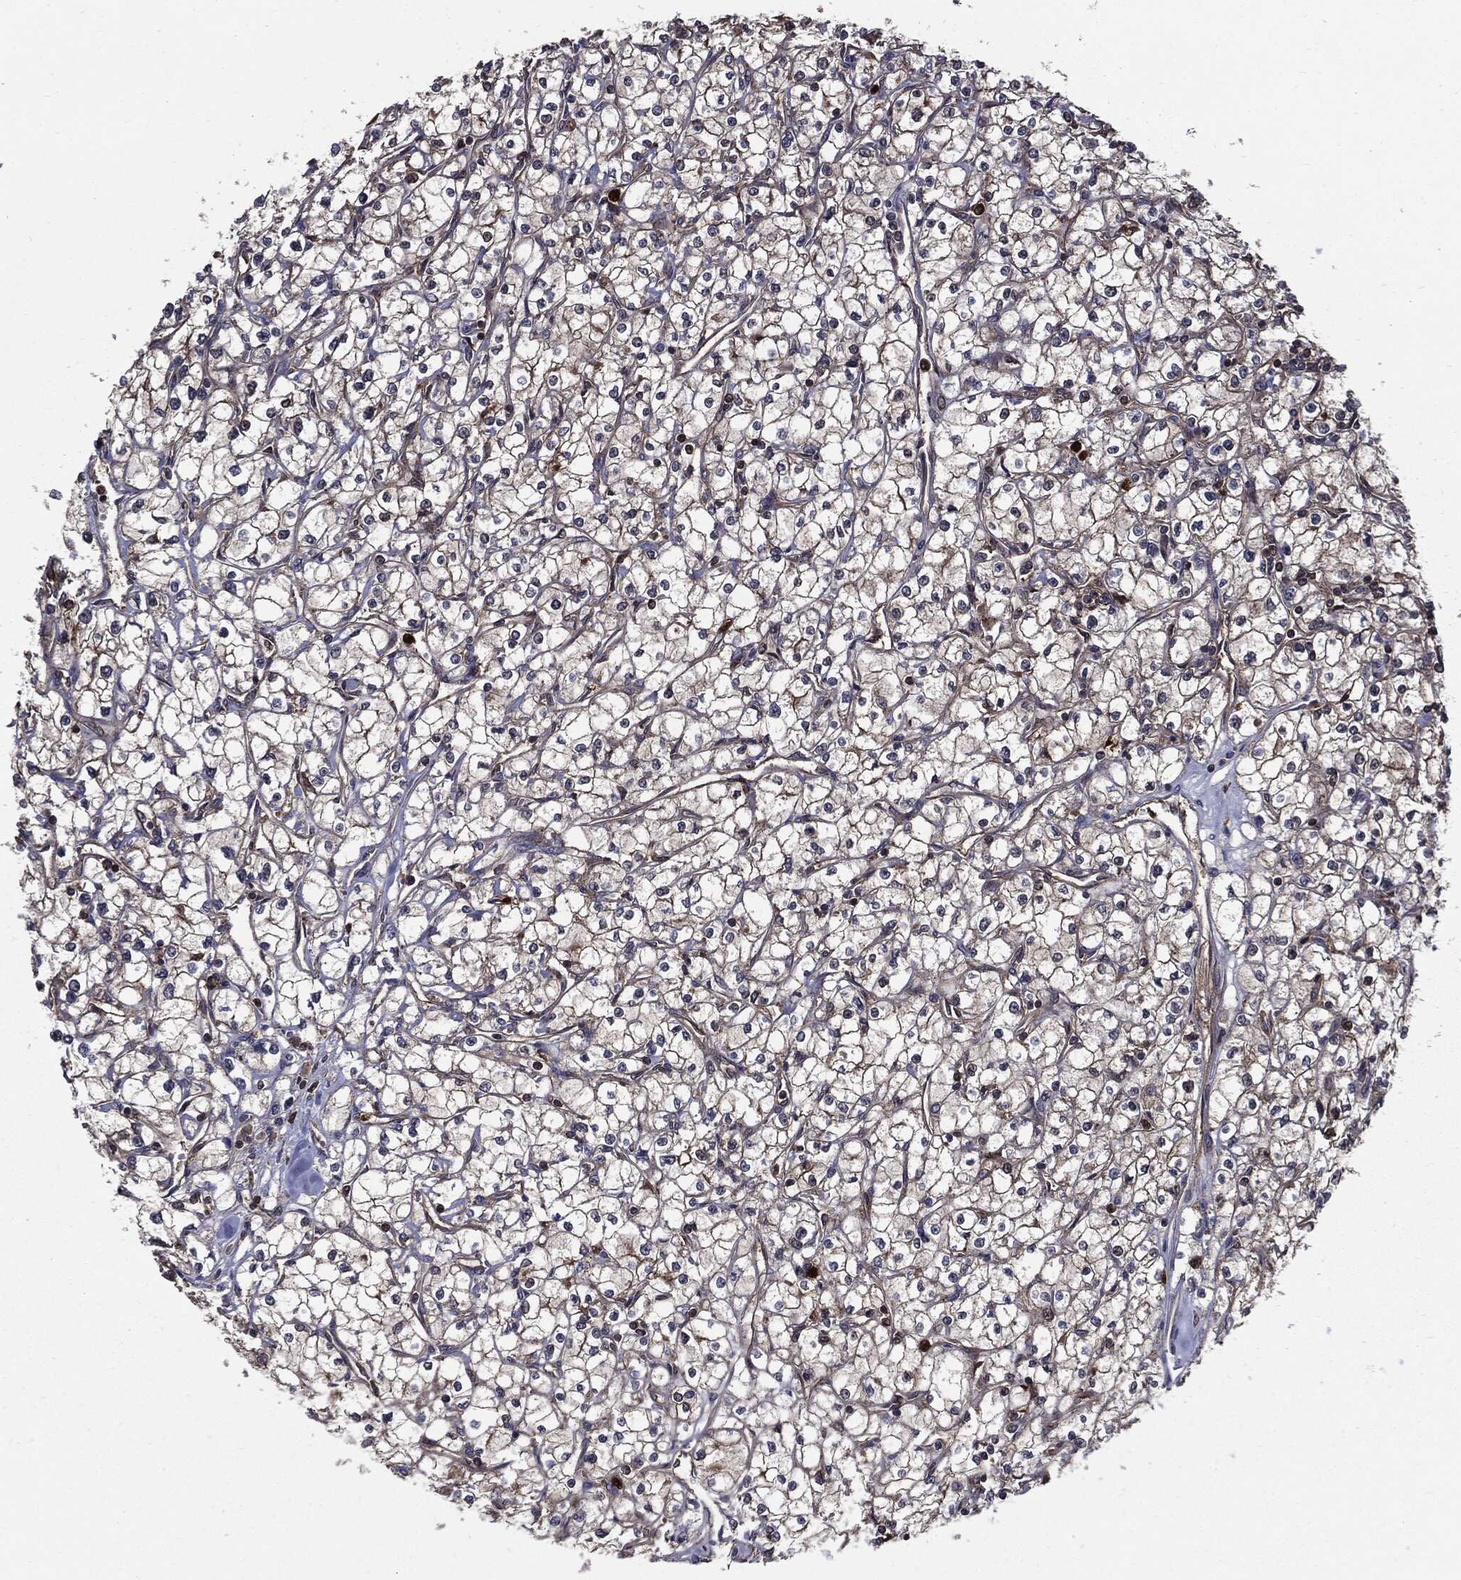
{"staining": {"intensity": "moderate", "quantity": "25%-75%", "location": "cytoplasmic/membranous"}, "tissue": "renal cancer", "cell_type": "Tumor cells", "image_type": "cancer", "snomed": [{"axis": "morphology", "description": "Adenocarcinoma, NOS"}, {"axis": "topography", "description": "Kidney"}], "caption": "Protein staining exhibits moderate cytoplasmic/membranous staining in about 25%-75% of tumor cells in renal cancer.", "gene": "PDCD6IP", "patient": {"sex": "male", "age": 67}}